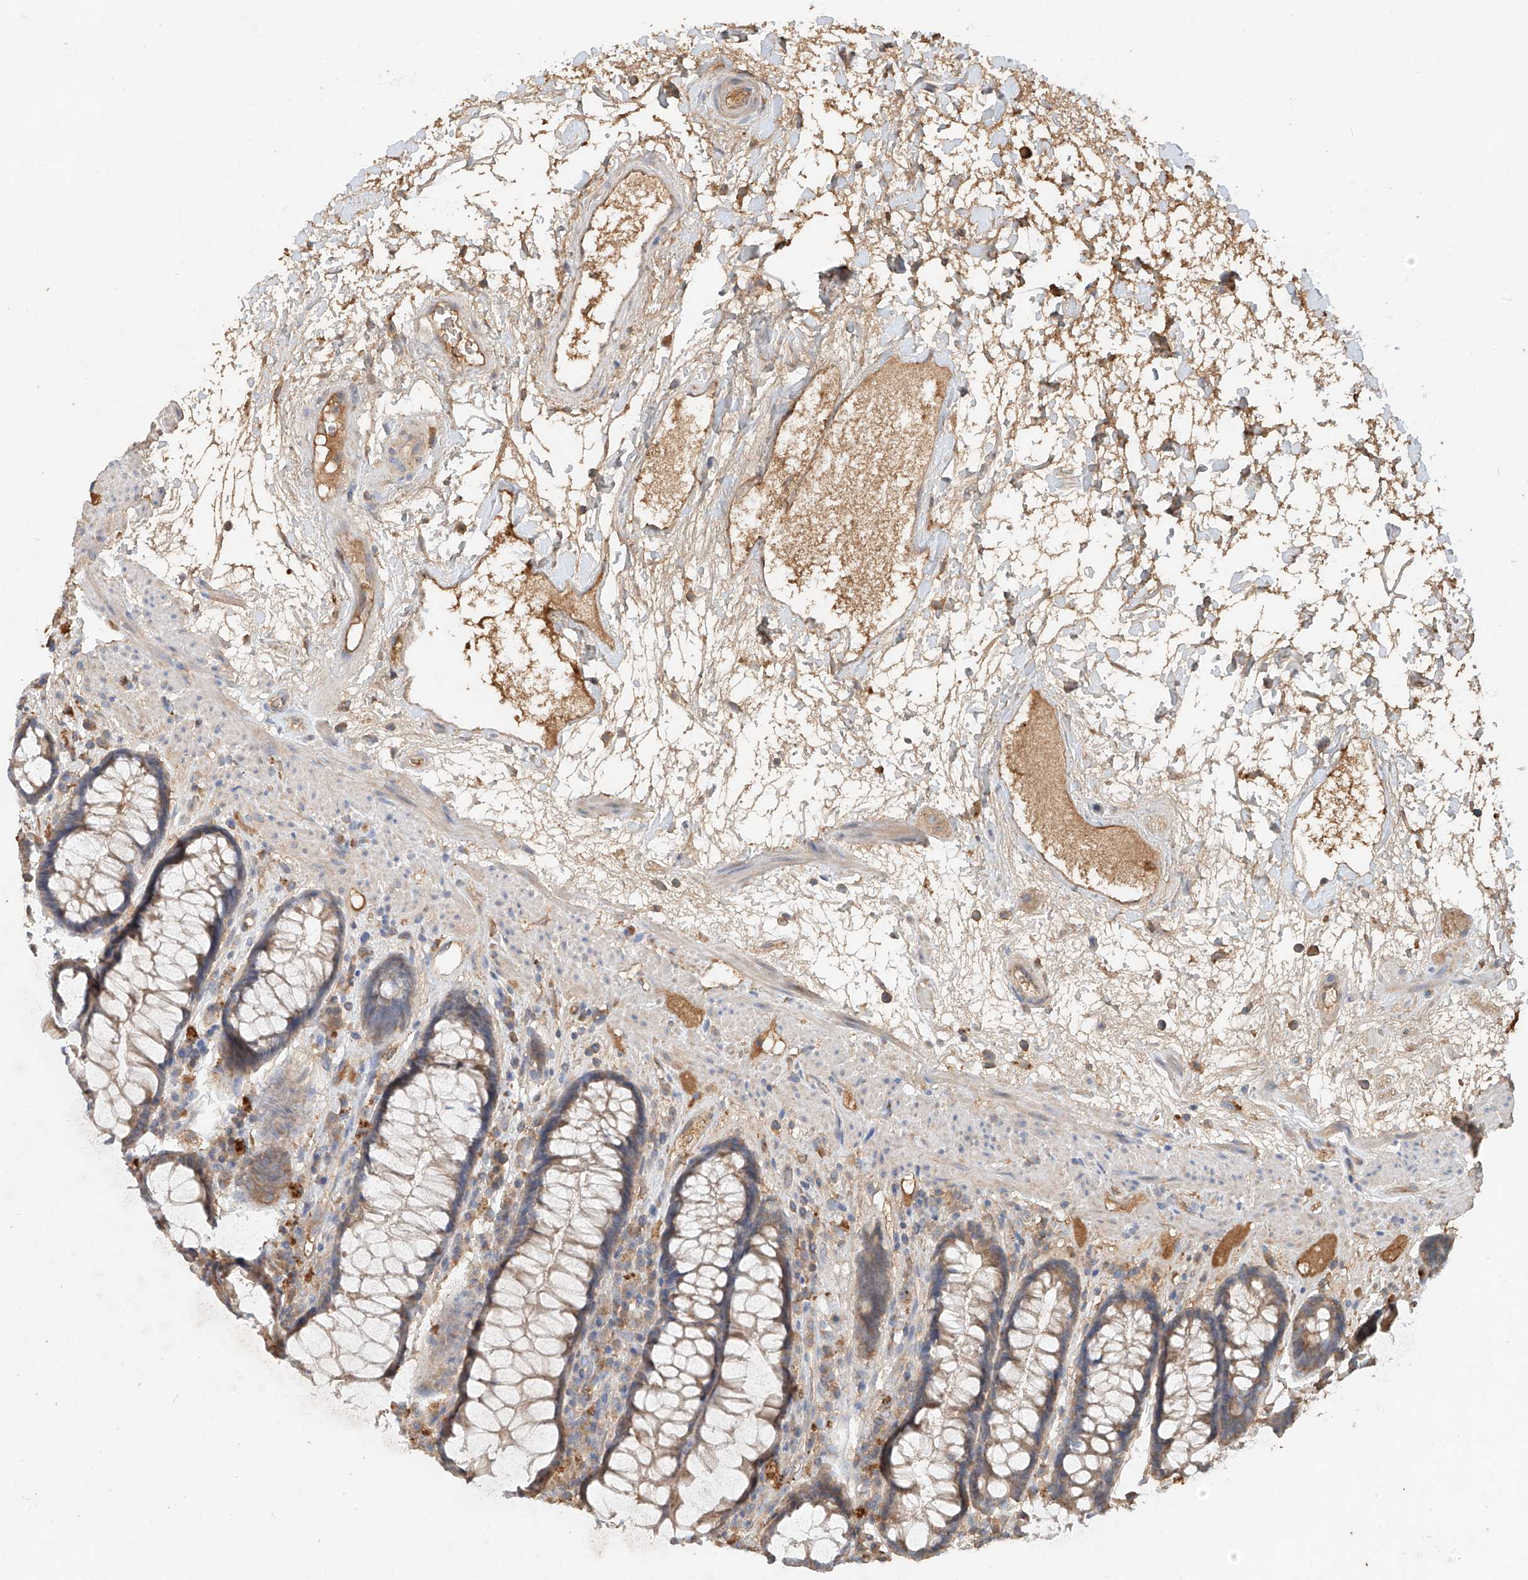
{"staining": {"intensity": "moderate", "quantity": "25%-75%", "location": "cytoplasmic/membranous"}, "tissue": "rectum", "cell_type": "Glandular cells", "image_type": "normal", "snomed": [{"axis": "morphology", "description": "Normal tissue, NOS"}, {"axis": "topography", "description": "Rectum"}], "caption": "There is medium levels of moderate cytoplasmic/membranous staining in glandular cells of benign rectum, as demonstrated by immunohistochemical staining (brown color).", "gene": "GNB1L", "patient": {"sex": "male", "age": 64}}